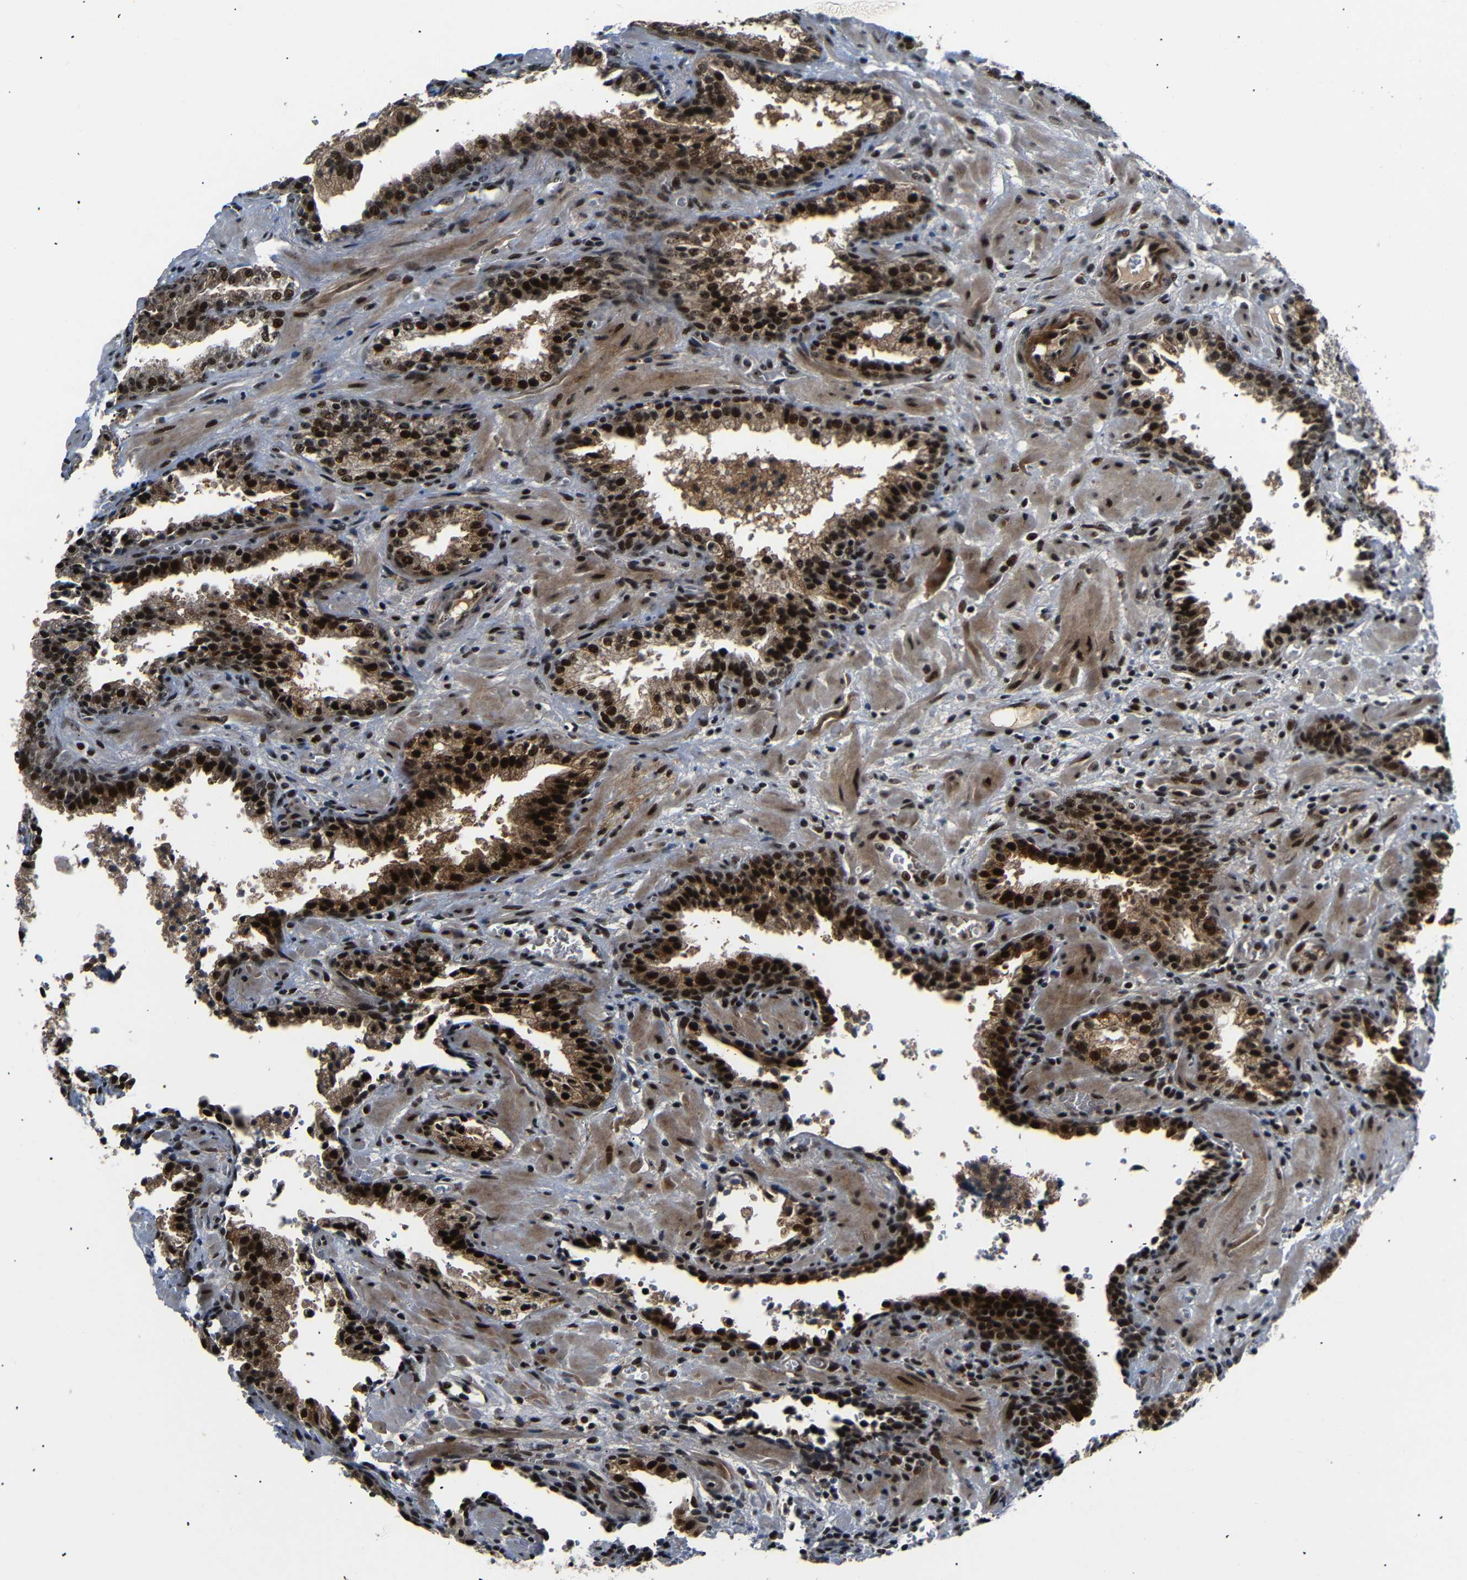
{"staining": {"intensity": "strong", "quantity": ">75%", "location": "nuclear"}, "tissue": "prostate cancer", "cell_type": "Tumor cells", "image_type": "cancer", "snomed": [{"axis": "morphology", "description": "Adenocarcinoma, High grade"}, {"axis": "topography", "description": "Prostate"}], "caption": "Immunohistochemistry photomicrograph of adenocarcinoma (high-grade) (prostate) stained for a protein (brown), which shows high levels of strong nuclear staining in about >75% of tumor cells.", "gene": "SETDB2", "patient": {"sex": "male", "age": 58}}